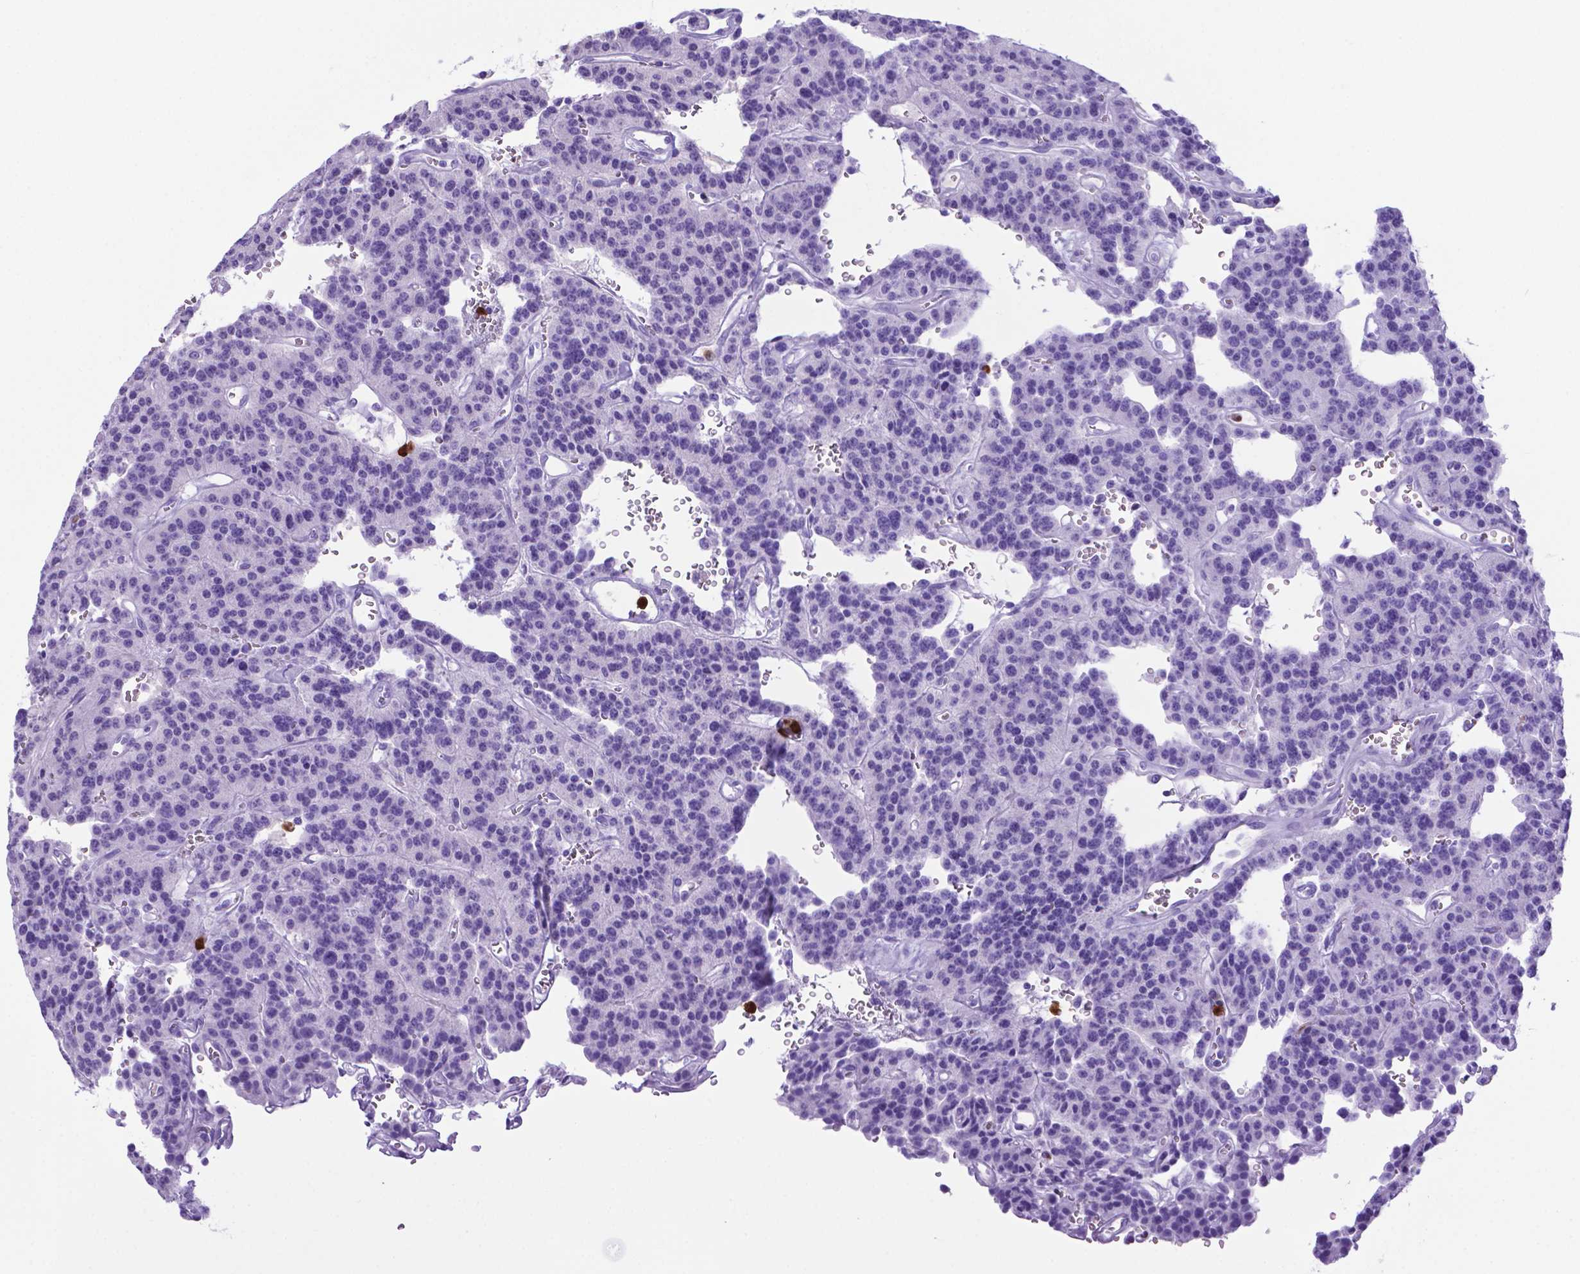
{"staining": {"intensity": "negative", "quantity": "none", "location": "none"}, "tissue": "carcinoid", "cell_type": "Tumor cells", "image_type": "cancer", "snomed": [{"axis": "morphology", "description": "Carcinoid, malignant, NOS"}, {"axis": "topography", "description": "Lung"}], "caption": "High power microscopy micrograph of an immunohistochemistry histopathology image of malignant carcinoid, revealing no significant staining in tumor cells. (DAB (3,3'-diaminobenzidine) IHC with hematoxylin counter stain).", "gene": "LZTR1", "patient": {"sex": "female", "age": 71}}